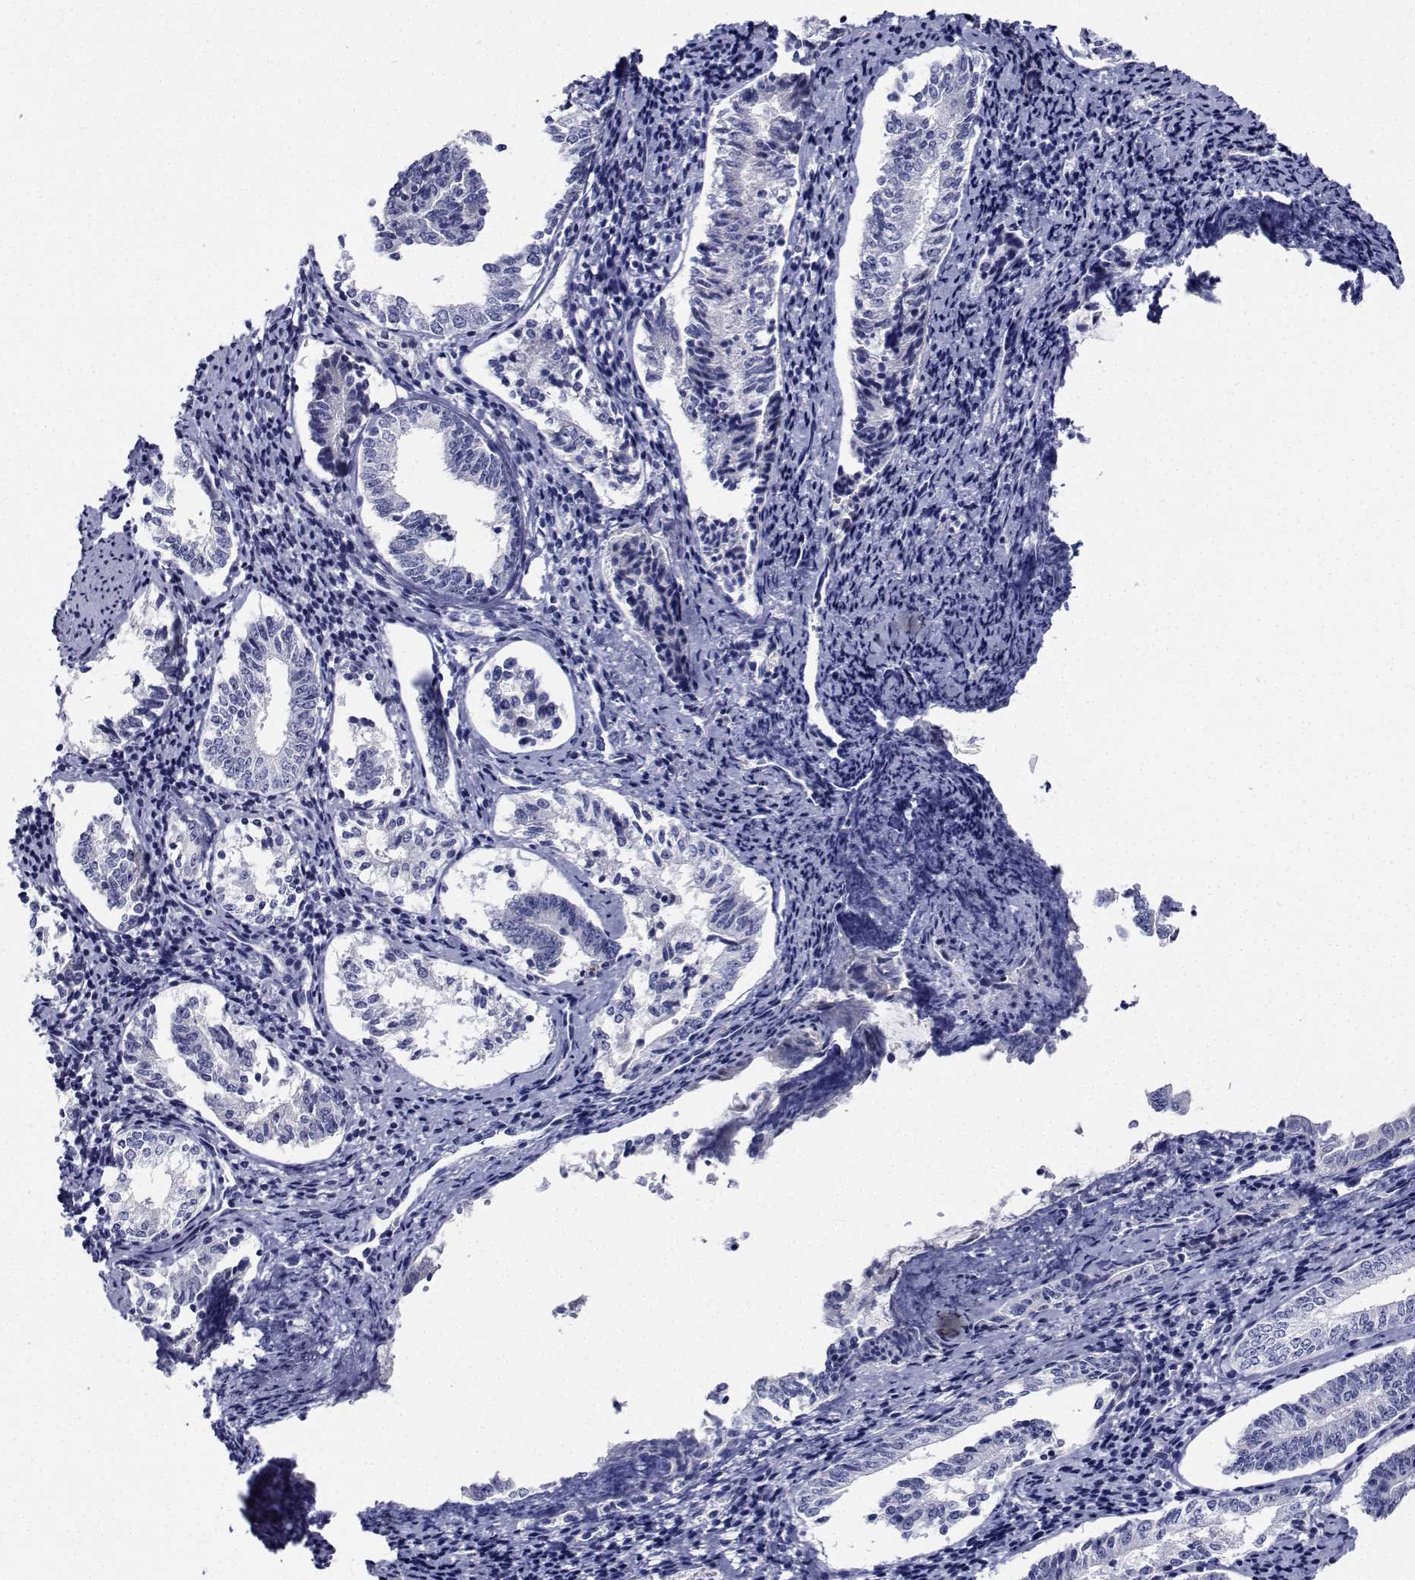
{"staining": {"intensity": "negative", "quantity": "none", "location": "none"}, "tissue": "cervical cancer", "cell_type": "Tumor cells", "image_type": "cancer", "snomed": [{"axis": "morphology", "description": "Squamous cell carcinoma, NOS"}, {"axis": "topography", "description": "Cervix"}], "caption": "Immunohistochemical staining of human squamous cell carcinoma (cervical) reveals no significant staining in tumor cells.", "gene": "CDHR3", "patient": {"sex": "female", "age": 59}}